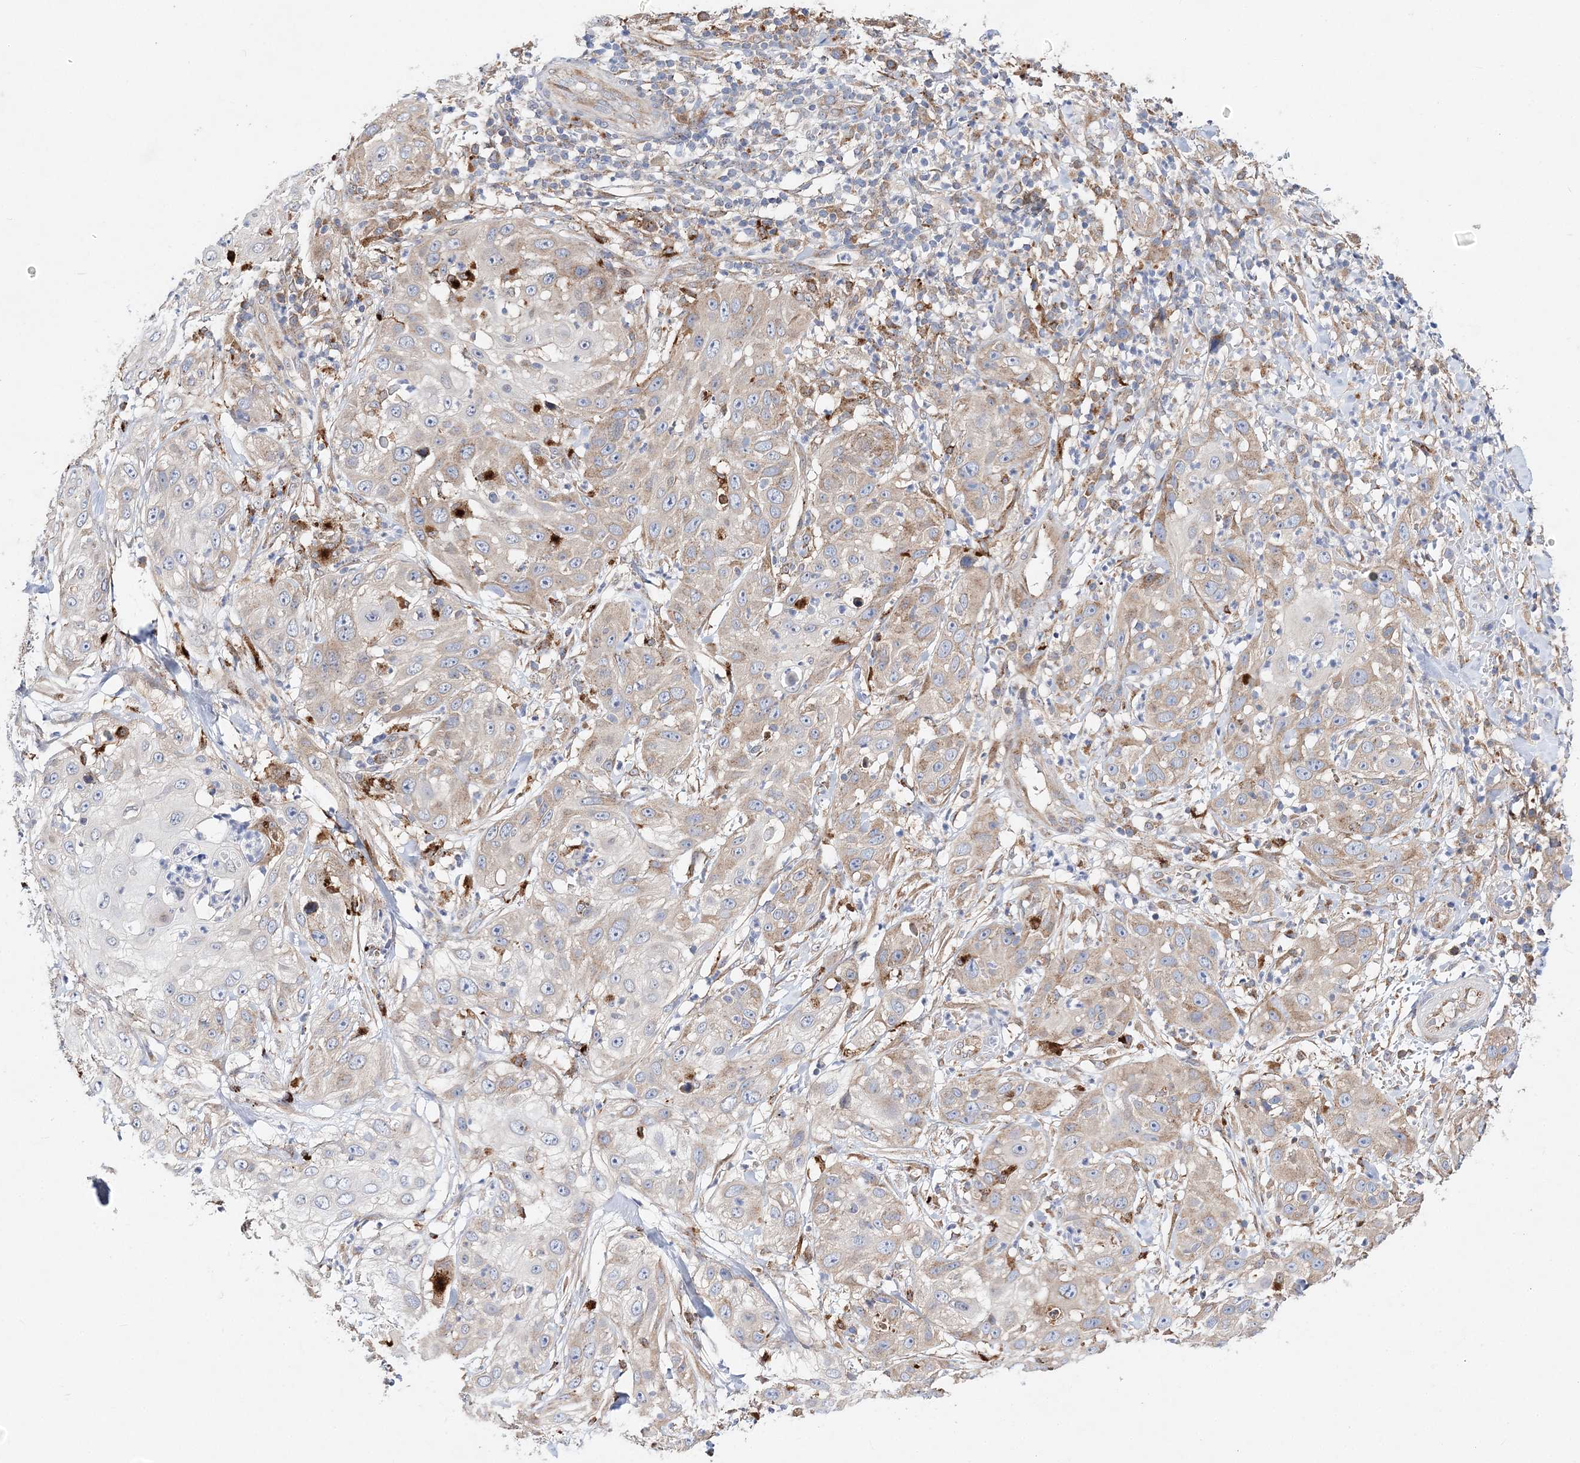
{"staining": {"intensity": "weak", "quantity": "25%-75%", "location": "cytoplasmic/membranous"}, "tissue": "skin cancer", "cell_type": "Tumor cells", "image_type": "cancer", "snomed": [{"axis": "morphology", "description": "Squamous cell carcinoma, NOS"}, {"axis": "topography", "description": "Skin"}], "caption": "IHC photomicrograph of neoplastic tissue: human skin squamous cell carcinoma stained using immunohistochemistry shows low levels of weak protein expression localized specifically in the cytoplasmic/membranous of tumor cells, appearing as a cytoplasmic/membranous brown color.", "gene": "C3orf38", "patient": {"sex": "female", "age": 44}}